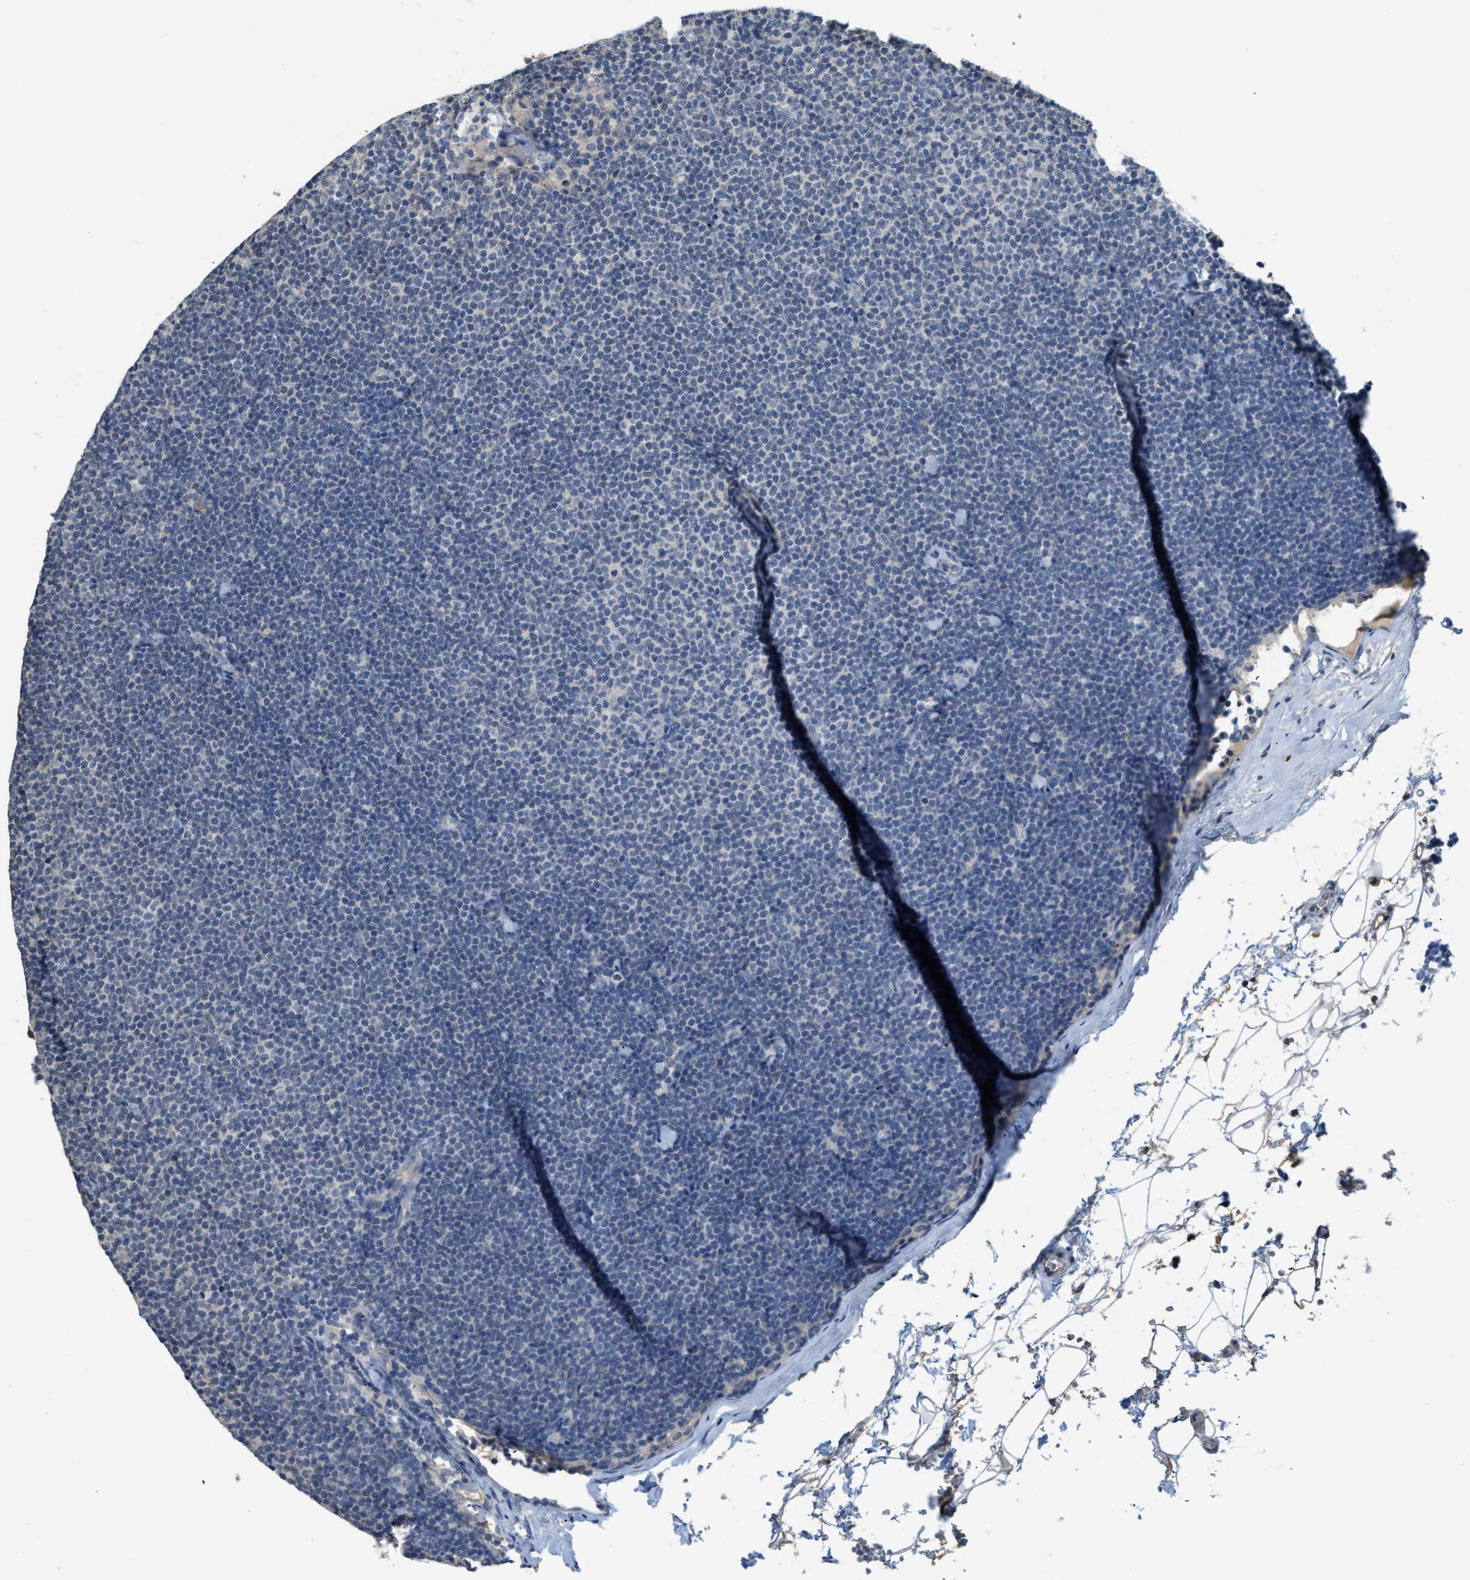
{"staining": {"intensity": "negative", "quantity": "none", "location": "none"}, "tissue": "lymphoma", "cell_type": "Tumor cells", "image_type": "cancer", "snomed": [{"axis": "morphology", "description": "Malignant lymphoma, non-Hodgkin's type, Low grade"}, {"axis": "topography", "description": "Lymph node"}], "caption": "Lymphoma stained for a protein using immunohistochemistry (IHC) displays no staining tumor cells.", "gene": "TMEM154", "patient": {"sex": "male", "age": 65}}